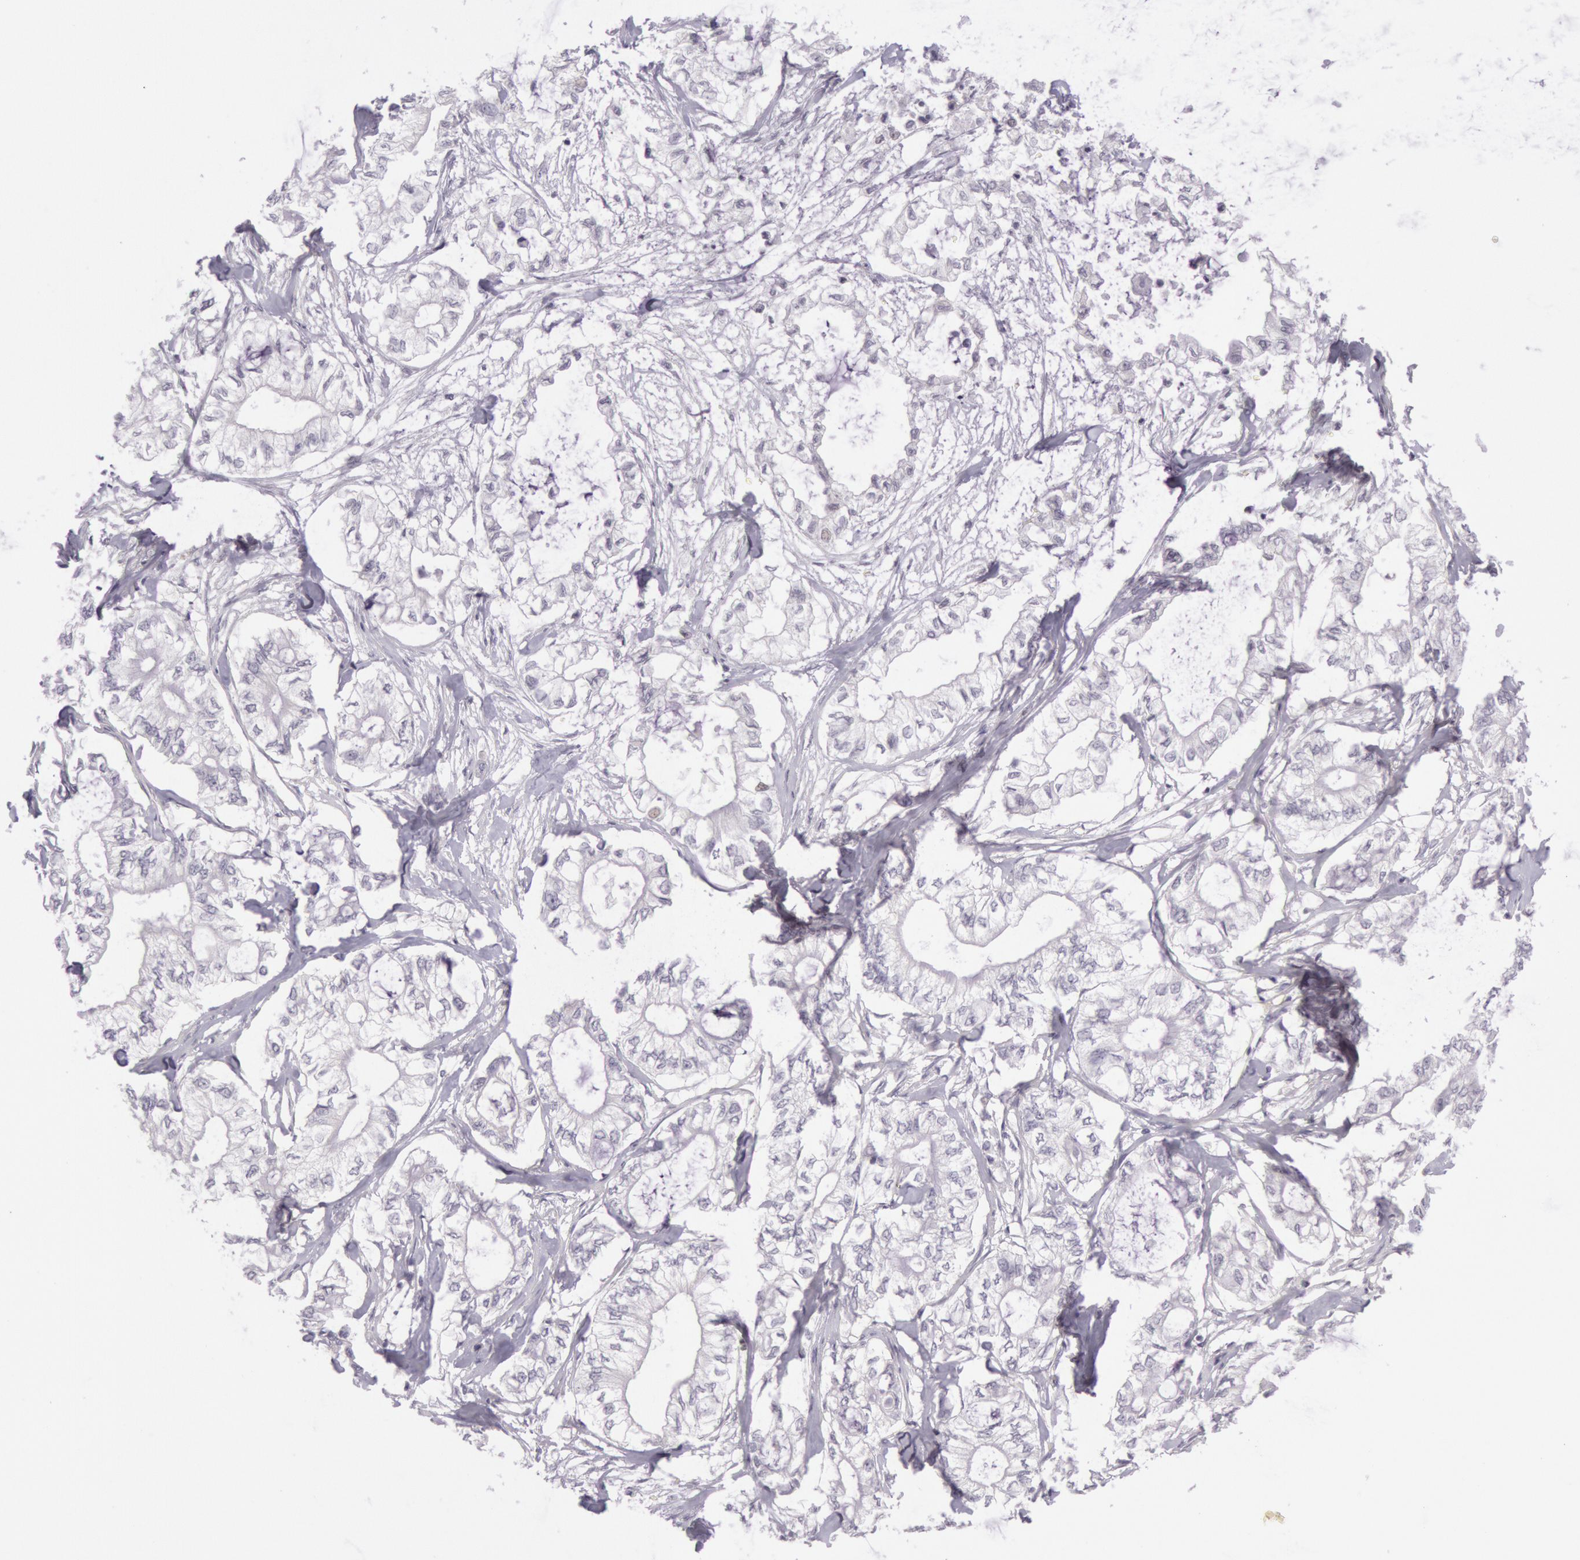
{"staining": {"intensity": "negative", "quantity": "none", "location": "none"}, "tissue": "pancreatic cancer", "cell_type": "Tumor cells", "image_type": "cancer", "snomed": [{"axis": "morphology", "description": "Adenocarcinoma, NOS"}, {"axis": "topography", "description": "Pancreas"}], "caption": "Immunohistochemical staining of human pancreatic adenocarcinoma shows no significant positivity in tumor cells. The staining is performed using DAB (3,3'-diaminobenzidine) brown chromogen with nuclei counter-stained in using hematoxylin.", "gene": "CKB", "patient": {"sex": "male", "age": 79}}